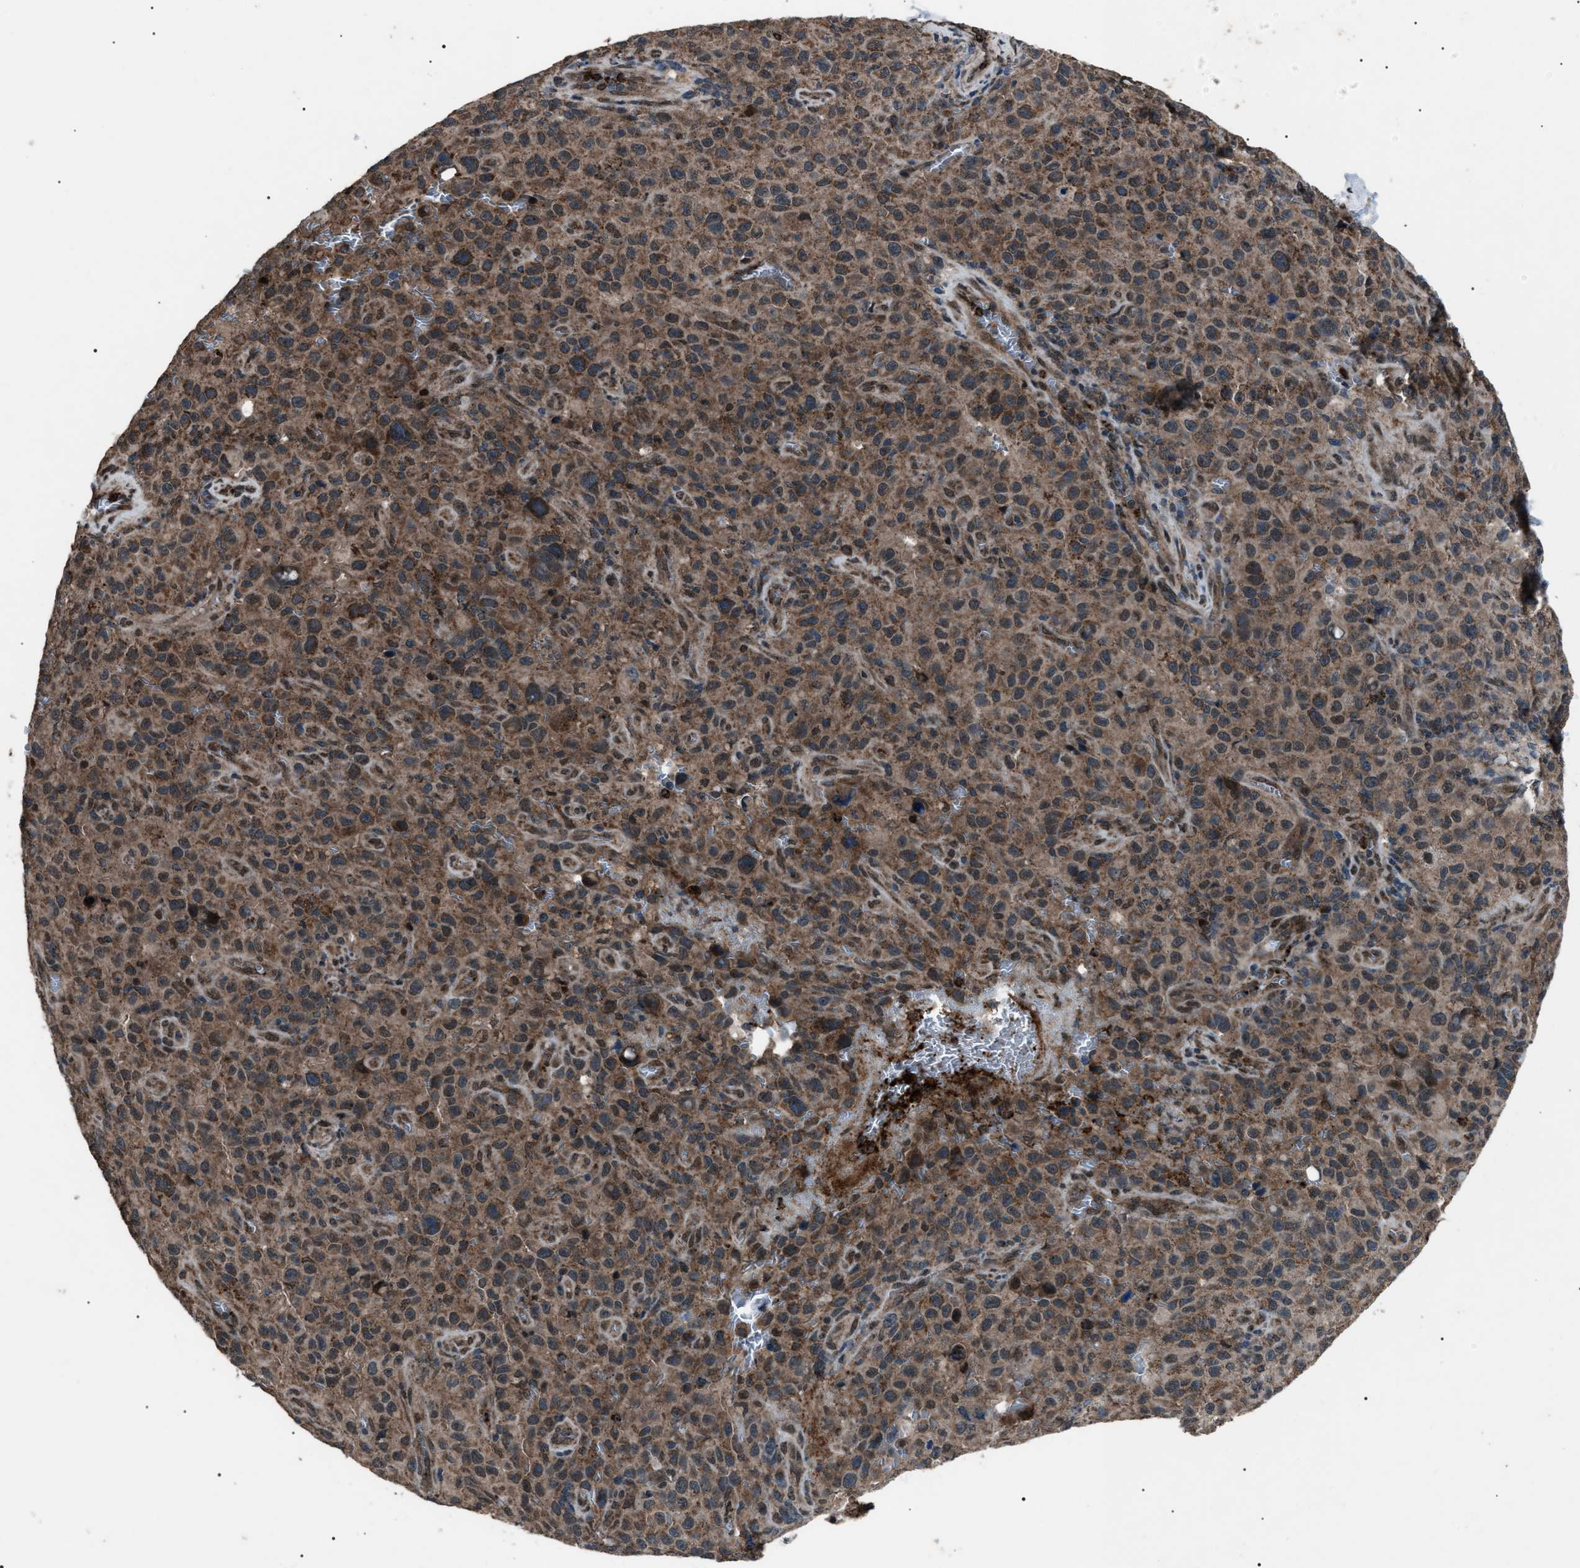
{"staining": {"intensity": "moderate", "quantity": ">75%", "location": "cytoplasmic/membranous"}, "tissue": "melanoma", "cell_type": "Tumor cells", "image_type": "cancer", "snomed": [{"axis": "morphology", "description": "Malignant melanoma, NOS"}, {"axis": "topography", "description": "Skin"}], "caption": "Tumor cells exhibit moderate cytoplasmic/membranous expression in about >75% of cells in melanoma.", "gene": "ZFAND2A", "patient": {"sex": "female", "age": 82}}